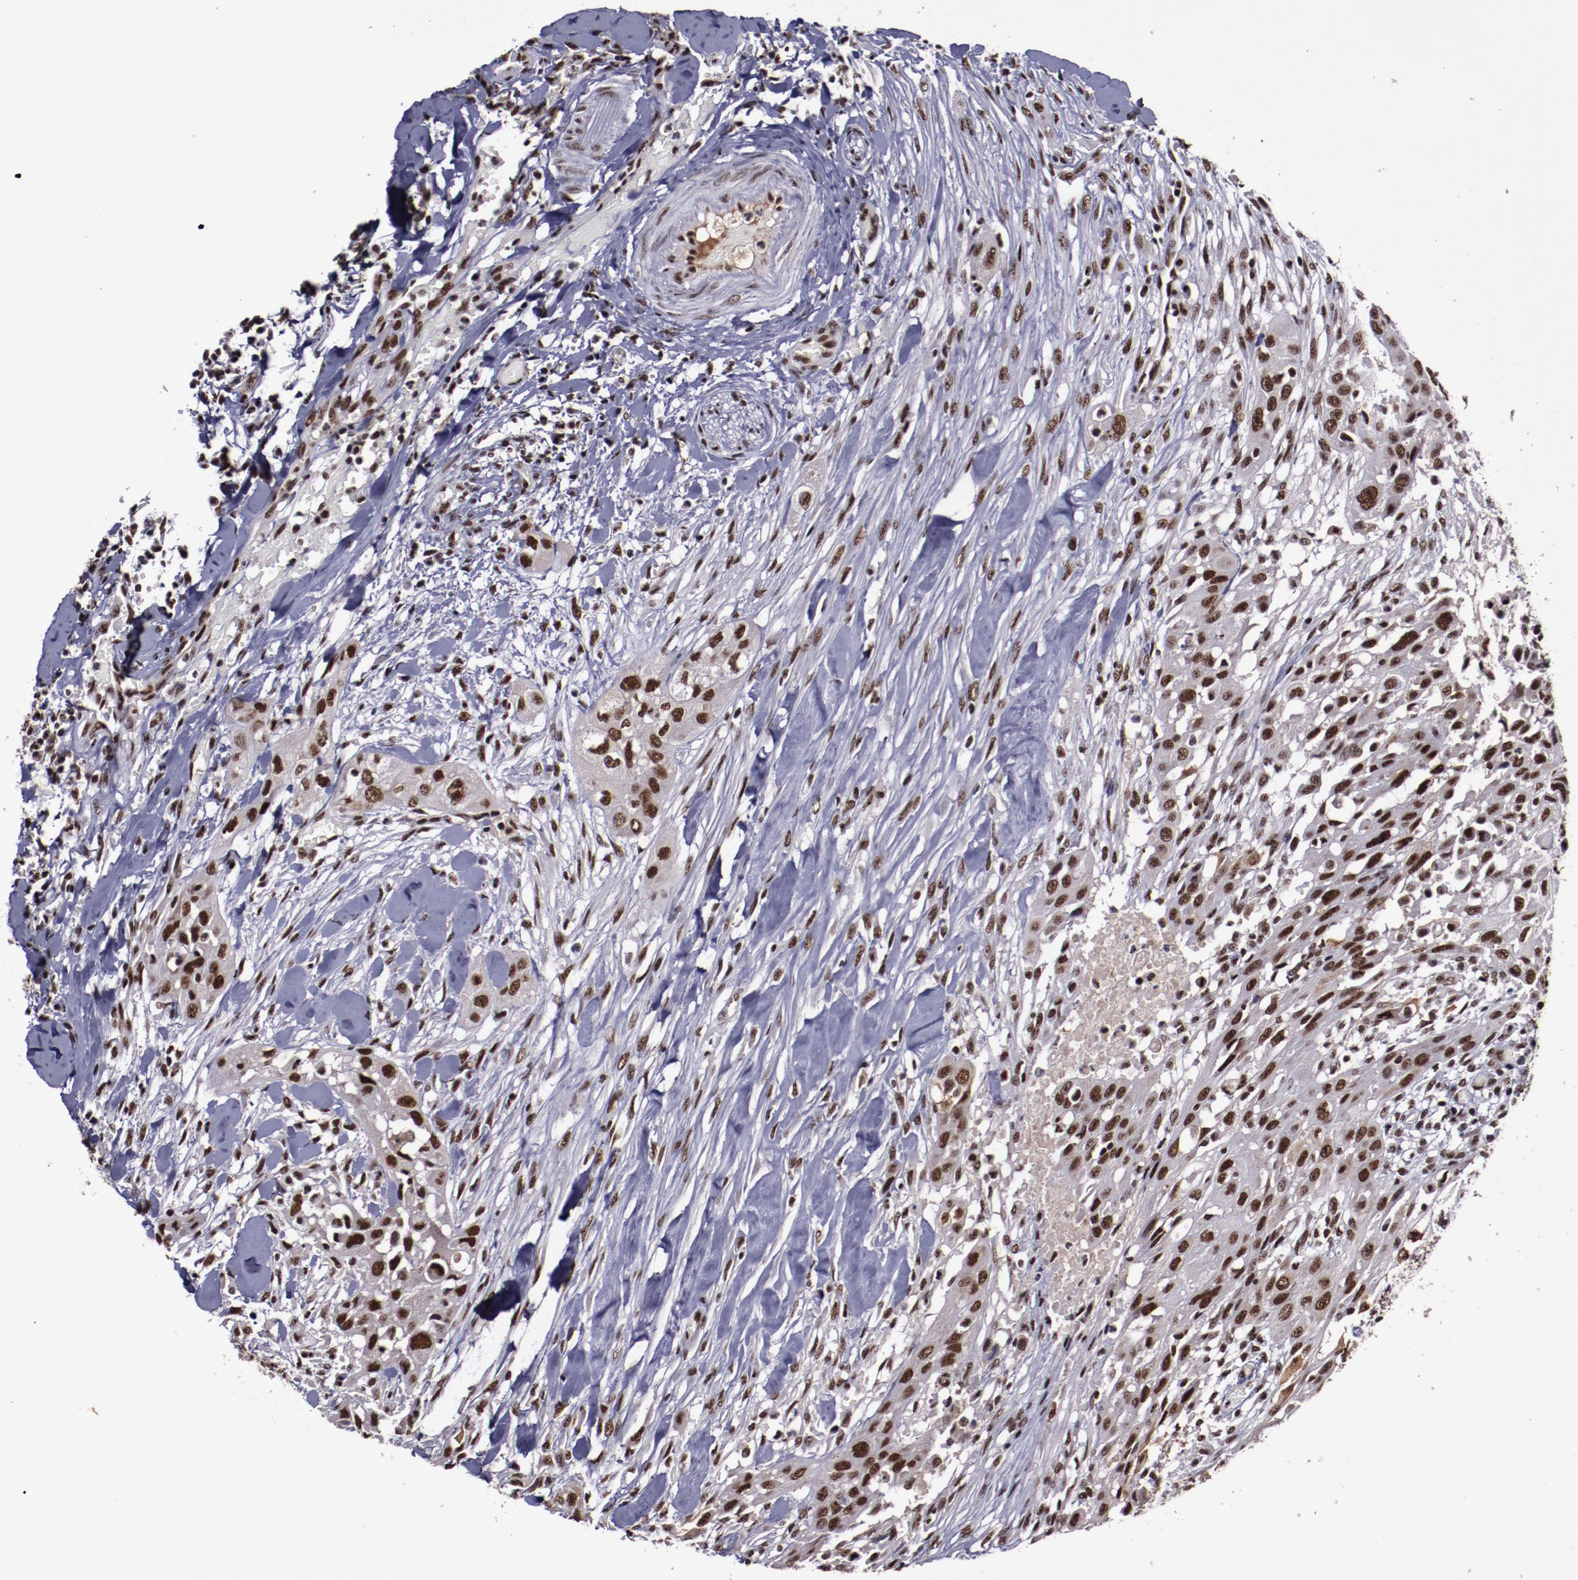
{"staining": {"intensity": "strong", "quantity": ">75%", "location": "nuclear"}, "tissue": "head and neck cancer", "cell_type": "Tumor cells", "image_type": "cancer", "snomed": [{"axis": "morphology", "description": "Neoplasm, malignant, NOS"}, {"axis": "topography", "description": "Salivary gland"}, {"axis": "topography", "description": "Head-Neck"}], "caption": "An IHC micrograph of tumor tissue is shown. Protein staining in brown labels strong nuclear positivity in head and neck cancer (neoplasm (malignant)) within tumor cells.", "gene": "ERH", "patient": {"sex": "male", "age": 43}}